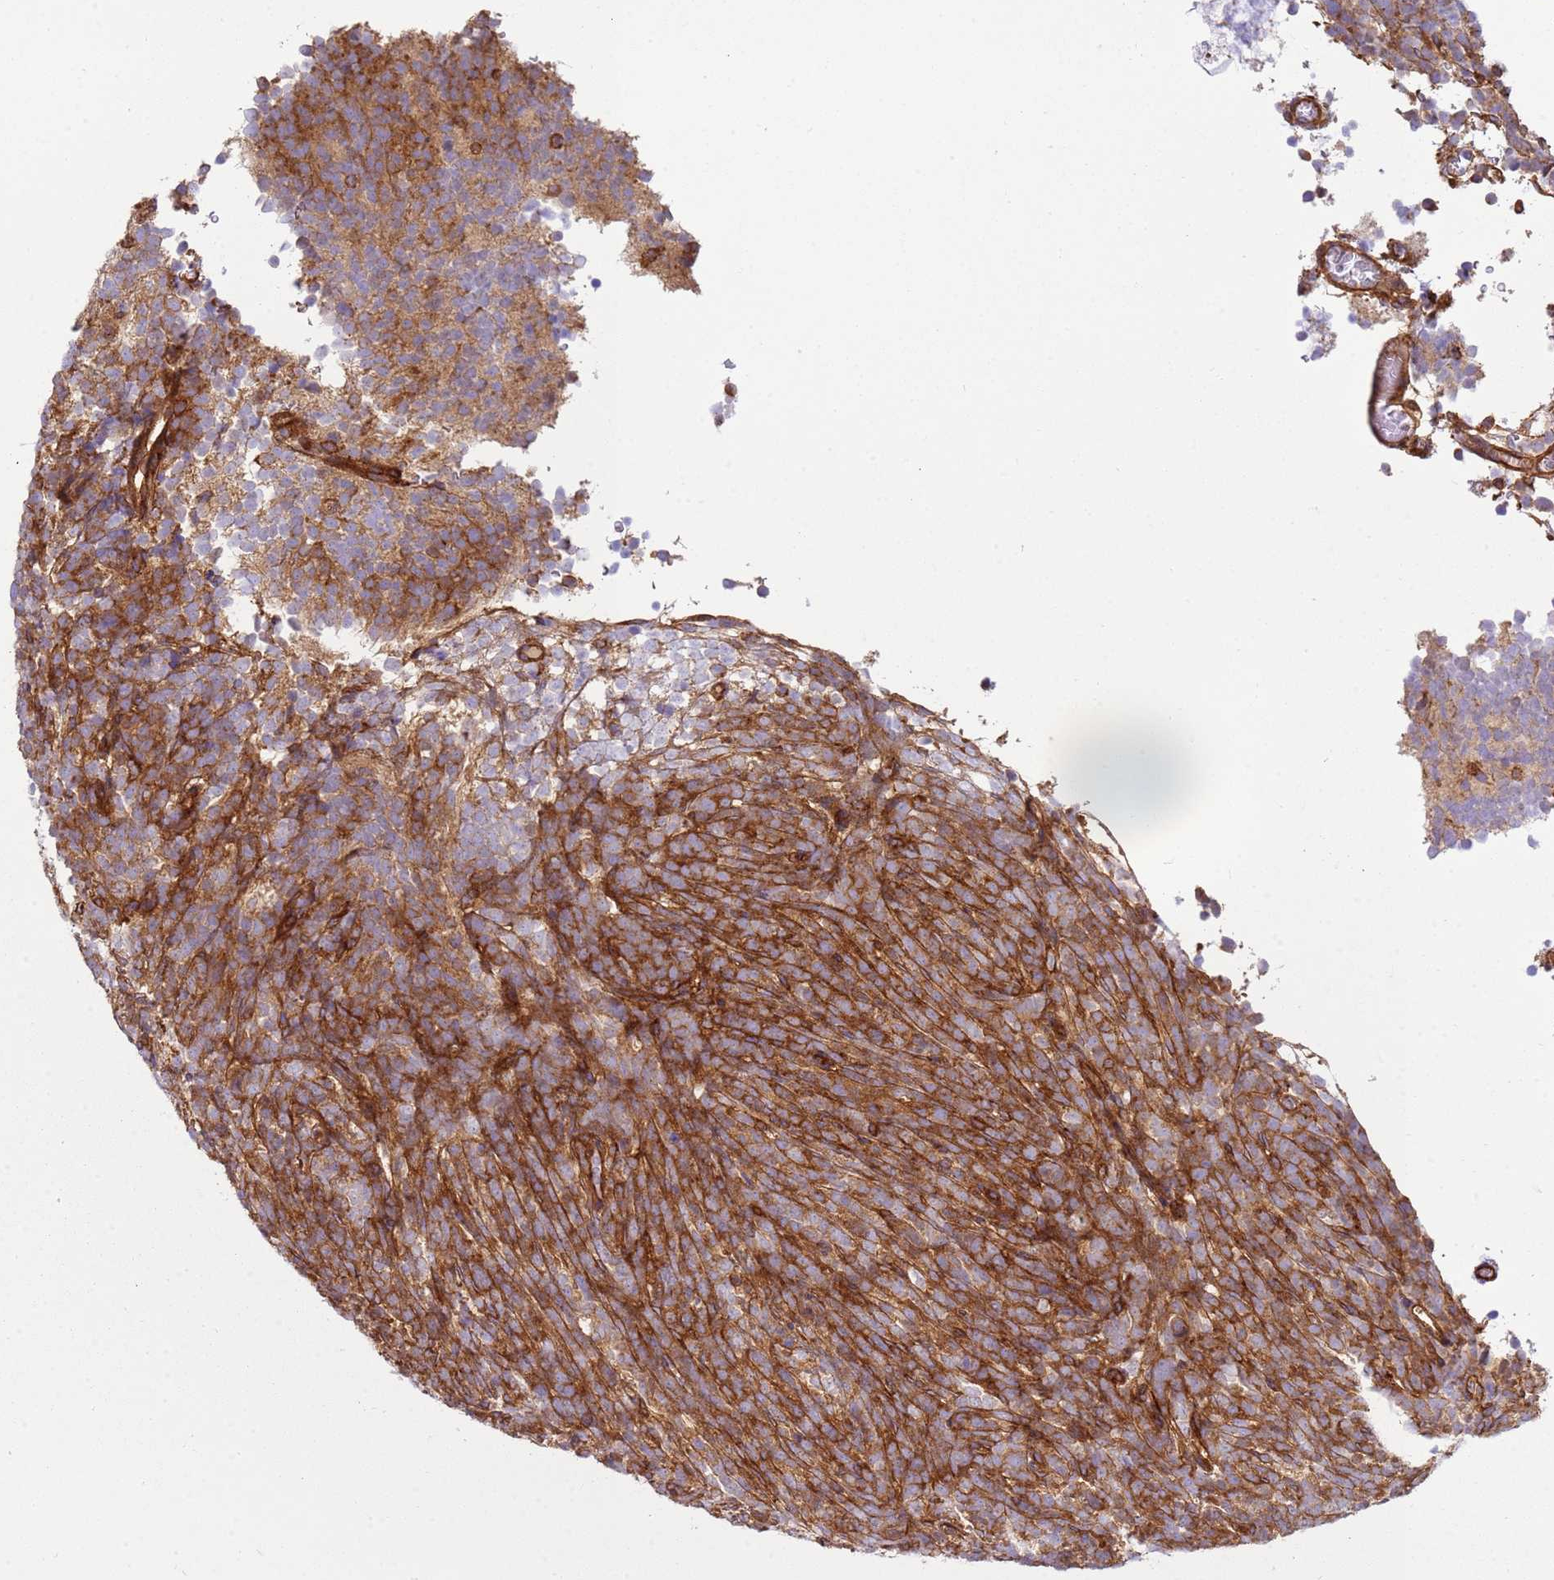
{"staining": {"intensity": "moderate", "quantity": ">75%", "location": "cytoplasmic/membranous"}, "tissue": "glioma", "cell_type": "Tumor cells", "image_type": "cancer", "snomed": [{"axis": "morphology", "description": "Glioma, malignant, Low grade"}, {"axis": "topography", "description": "Brain"}], "caption": "Moderate cytoplasmic/membranous expression is appreciated in about >75% of tumor cells in malignant low-grade glioma. (IHC, brightfield microscopy, high magnification).", "gene": "SNX21", "patient": {"sex": "female", "age": 1}}